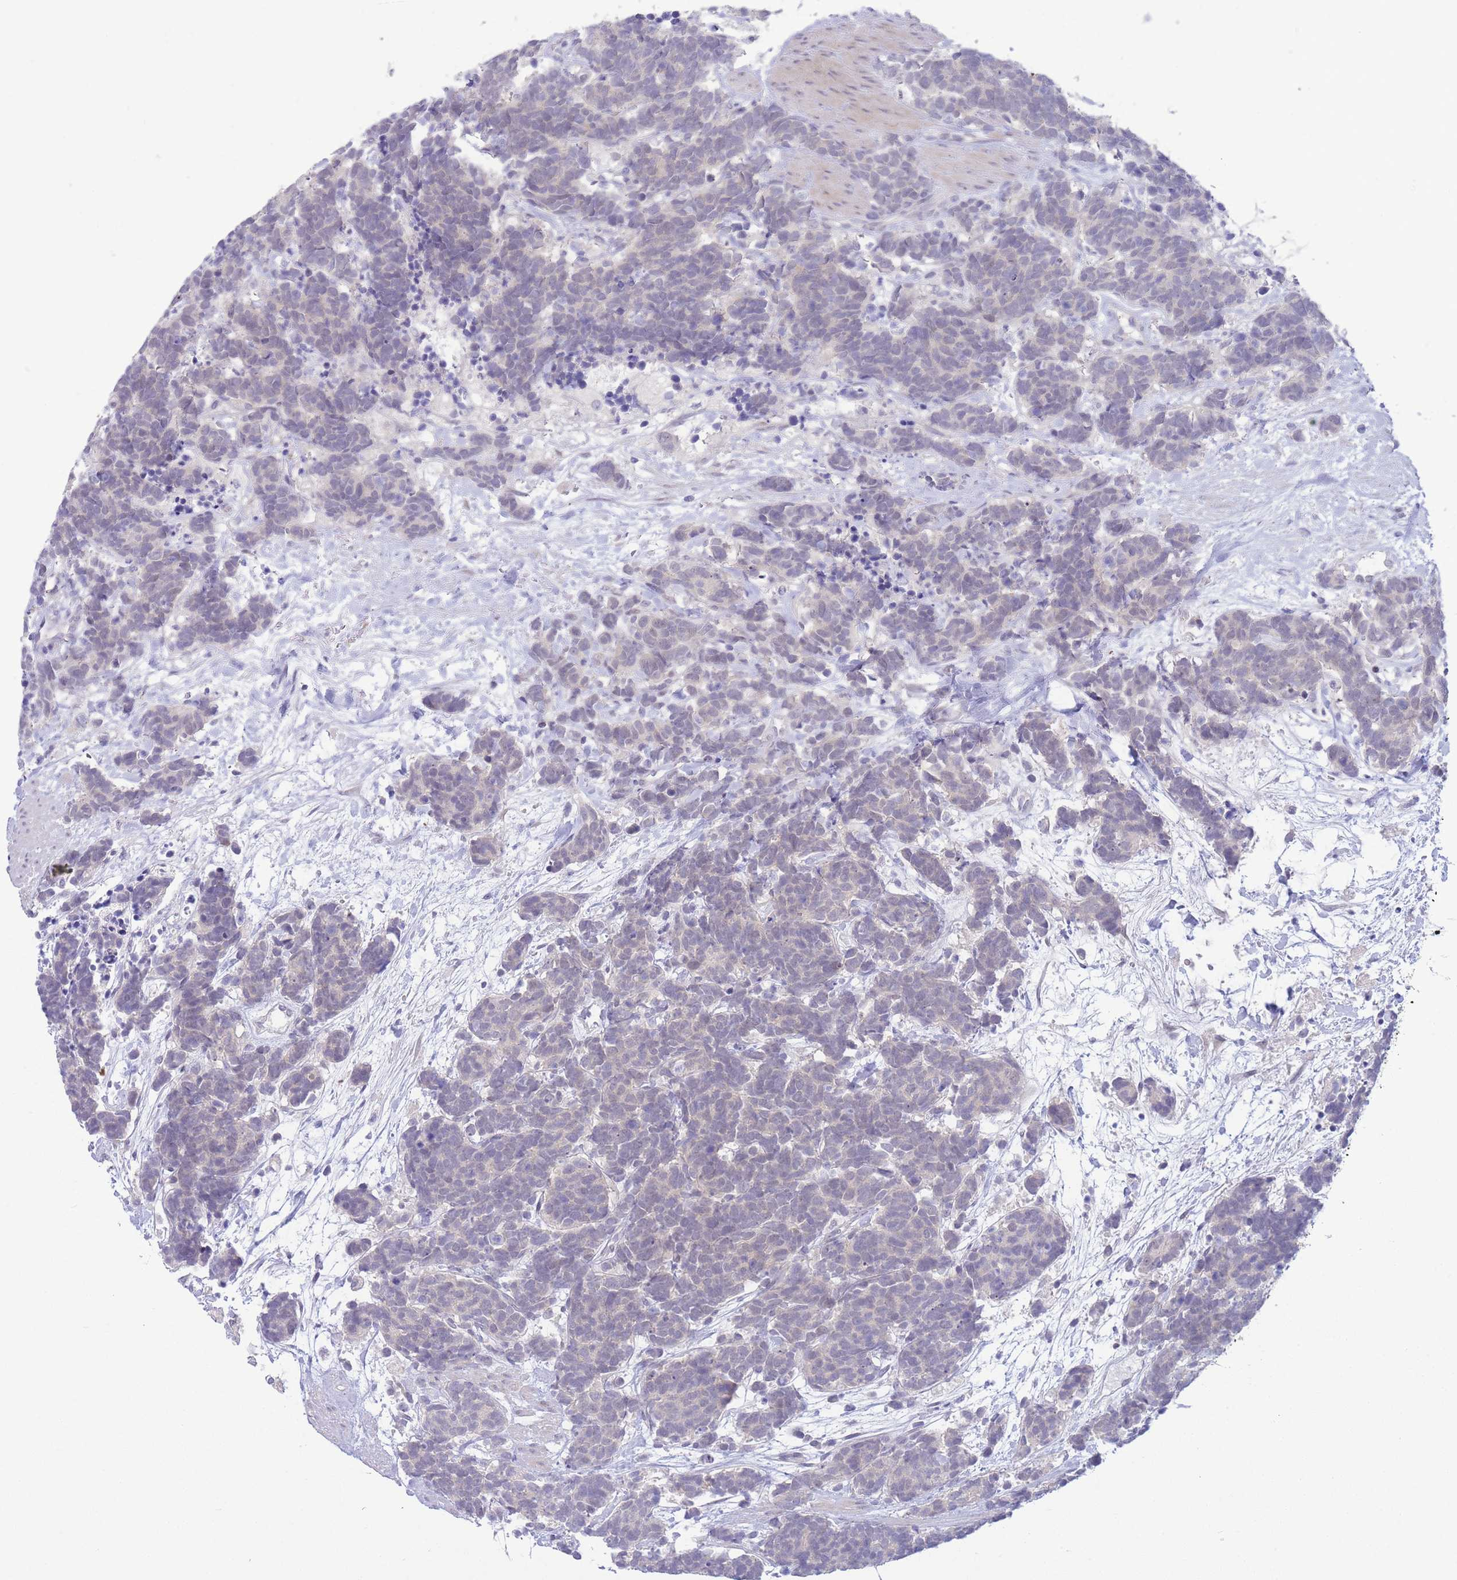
{"staining": {"intensity": "negative", "quantity": "none", "location": "none"}, "tissue": "carcinoid", "cell_type": "Tumor cells", "image_type": "cancer", "snomed": [{"axis": "morphology", "description": "Carcinoma, NOS"}, {"axis": "morphology", "description": "Carcinoid, malignant, NOS"}, {"axis": "topography", "description": "Prostate"}], "caption": "The photomicrograph exhibits no significant expression in tumor cells of carcinoma. Brightfield microscopy of immunohistochemistry stained with DAB (brown) and hematoxylin (blue), captured at high magnification.", "gene": "FBXO46", "patient": {"sex": "male", "age": 57}}